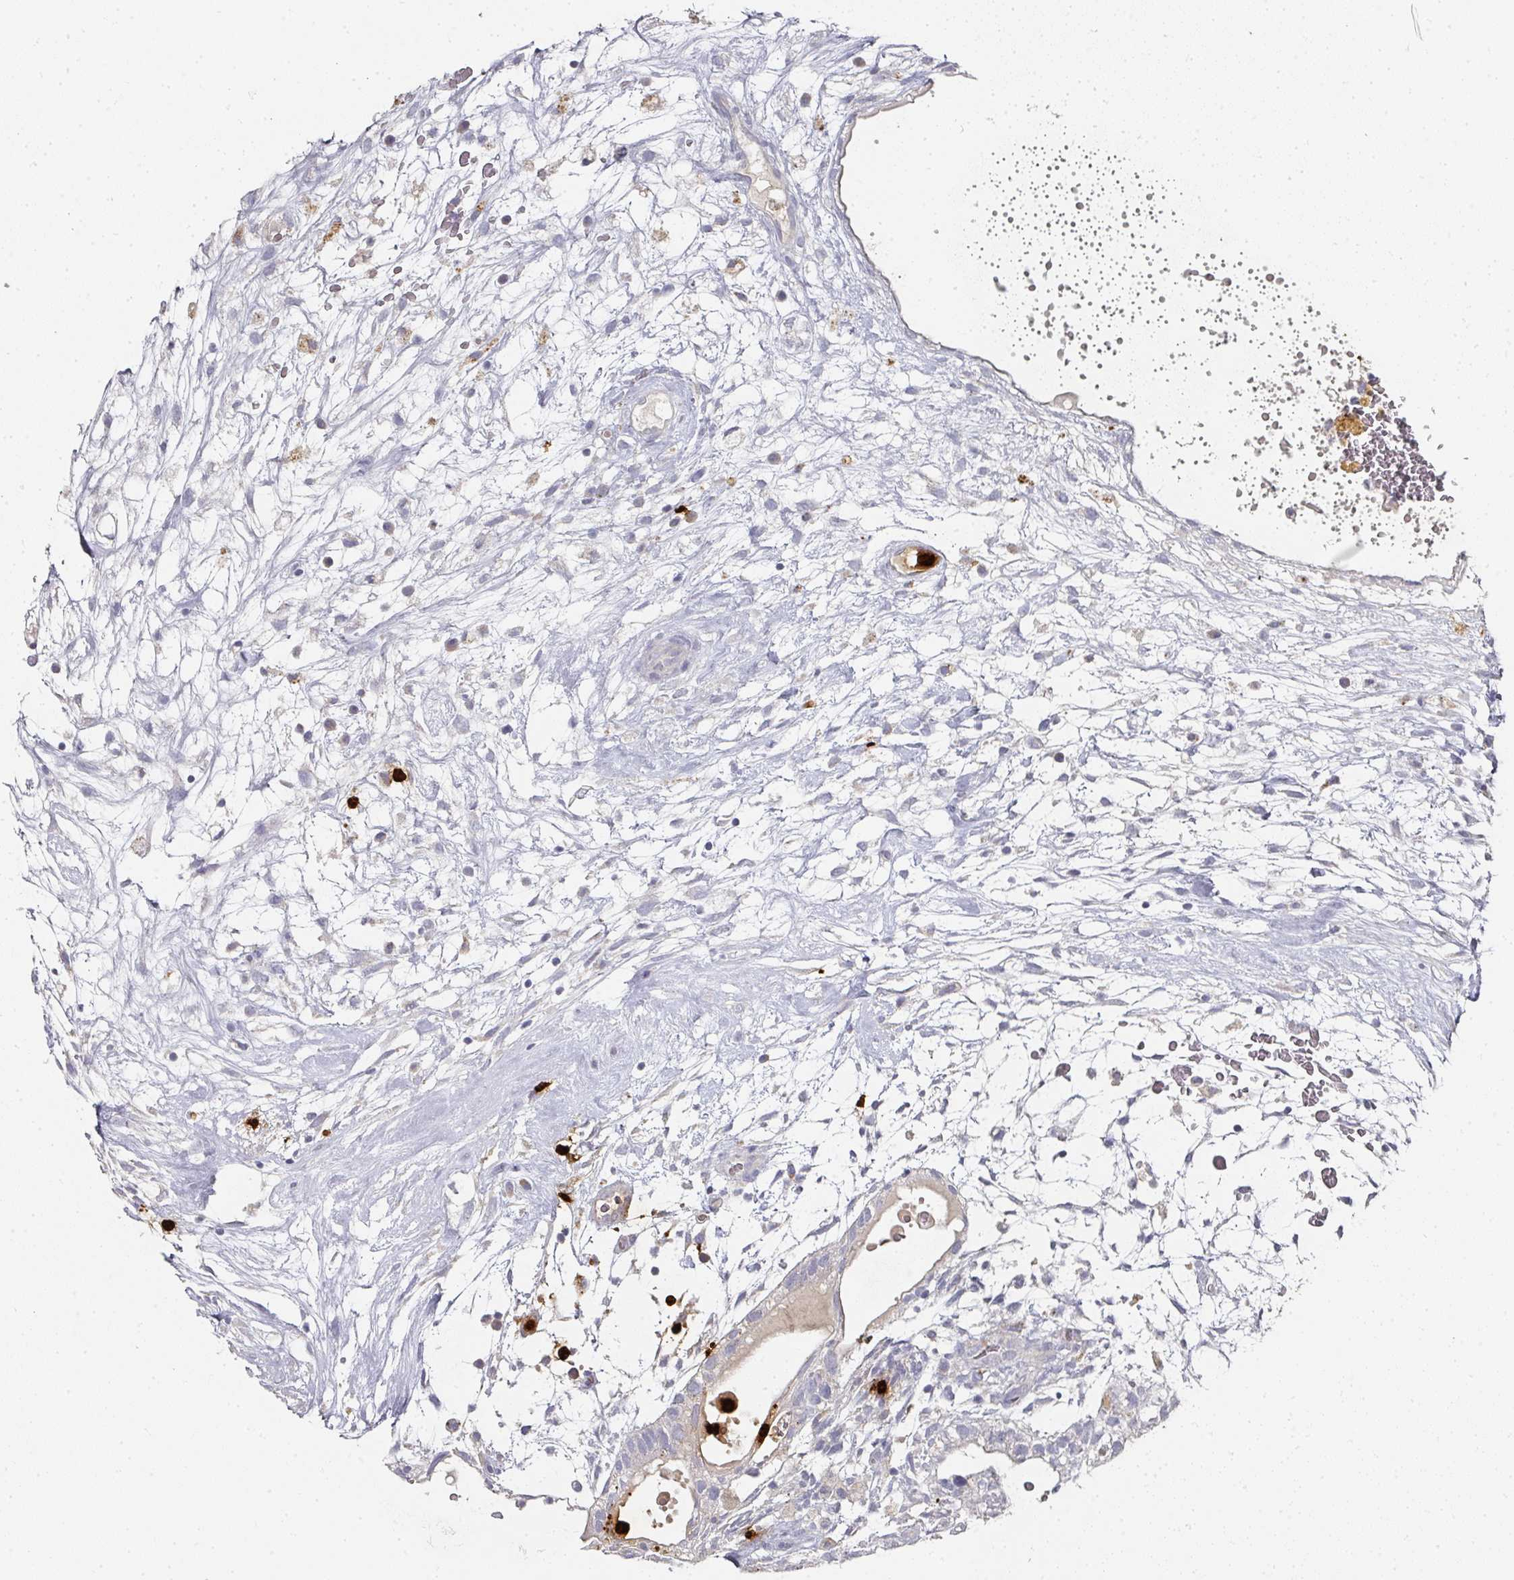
{"staining": {"intensity": "negative", "quantity": "none", "location": "none"}, "tissue": "testis cancer", "cell_type": "Tumor cells", "image_type": "cancer", "snomed": [{"axis": "morphology", "description": "Carcinoma, Embryonal, NOS"}, {"axis": "topography", "description": "Testis"}], "caption": "Tumor cells are negative for brown protein staining in testis embryonal carcinoma. Nuclei are stained in blue.", "gene": "CAMP", "patient": {"sex": "male", "age": 32}}